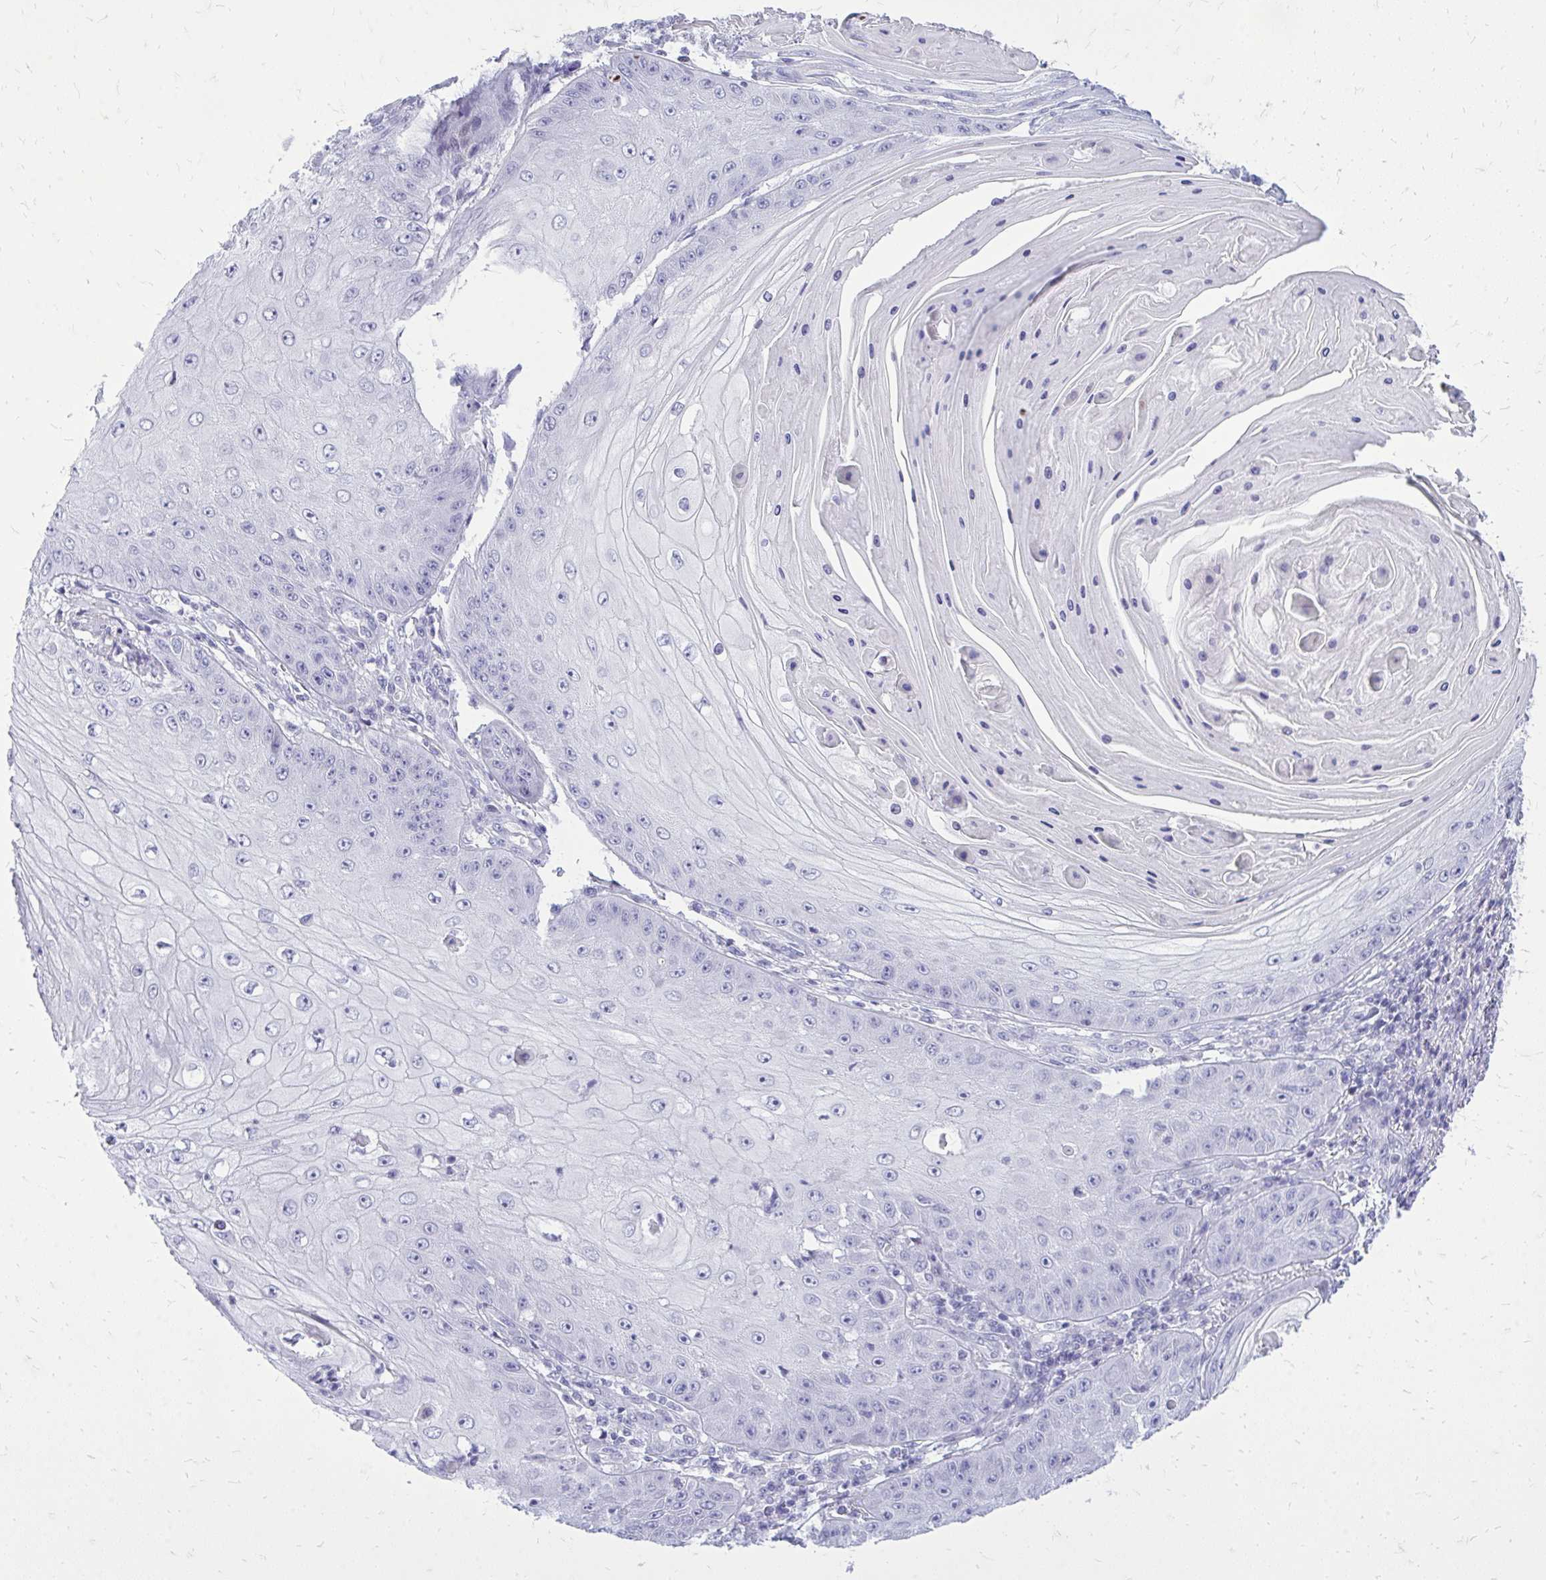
{"staining": {"intensity": "negative", "quantity": "none", "location": "none"}, "tissue": "skin cancer", "cell_type": "Tumor cells", "image_type": "cancer", "snomed": [{"axis": "morphology", "description": "Squamous cell carcinoma, NOS"}, {"axis": "topography", "description": "Skin"}], "caption": "Immunohistochemical staining of human squamous cell carcinoma (skin) shows no significant expression in tumor cells.", "gene": "GABRA1", "patient": {"sex": "male", "age": 70}}